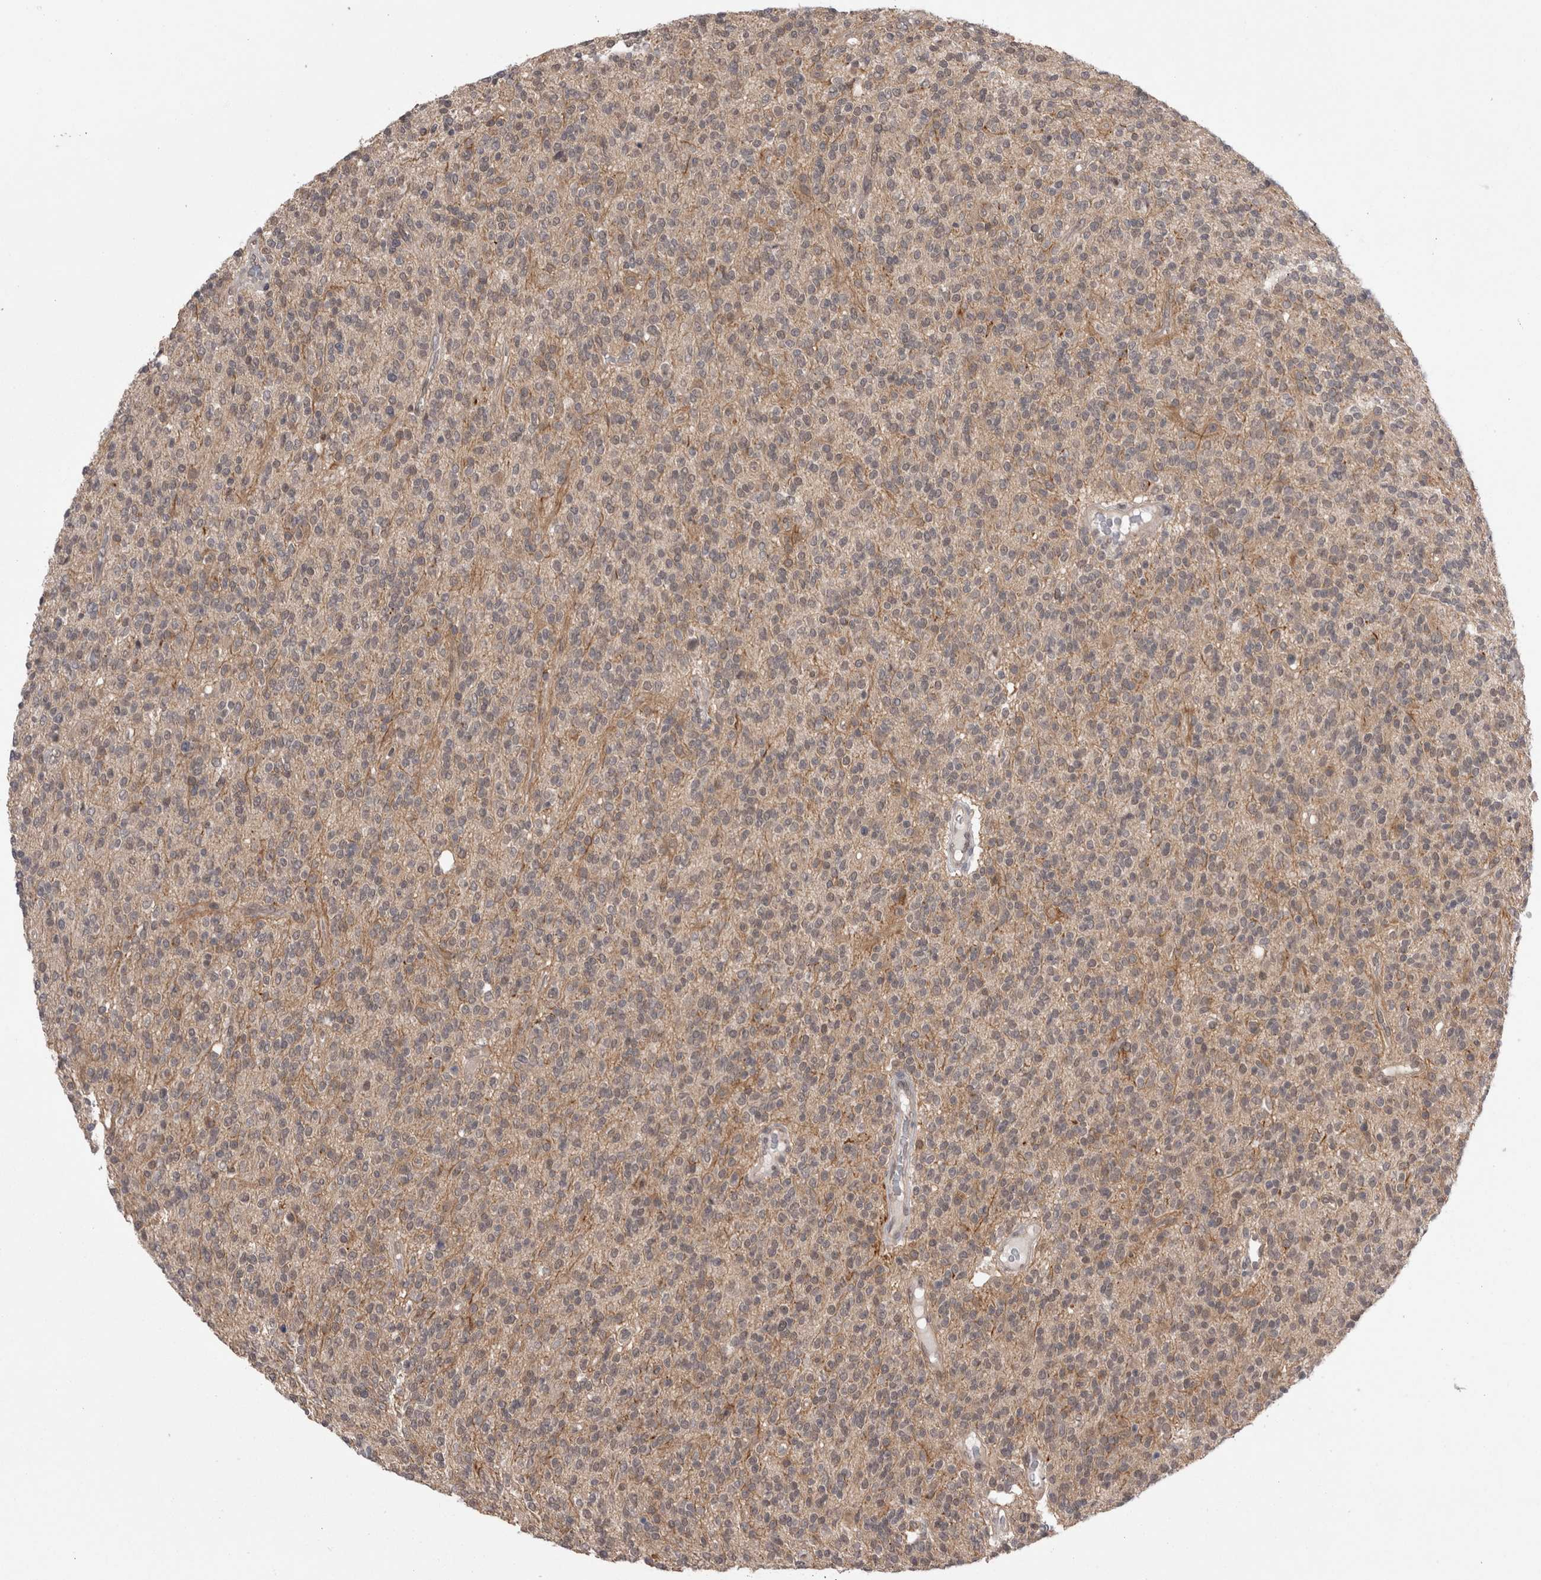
{"staining": {"intensity": "weak", "quantity": ">75%", "location": "cytoplasmic/membranous"}, "tissue": "glioma", "cell_type": "Tumor cells", "image_type": "cancer", "snomed": [{"axis": "morphology", "description": "Glioma, malignant, High grade"}, {"axis": "topography", "description": "Brain"}], "caption": "A brown stain highlights weak cytoplasmic/membranous expression of a protein in glioma tumor cells.", "gene": "ZNF341", "patient": {"sex": "male", "age": 34}}